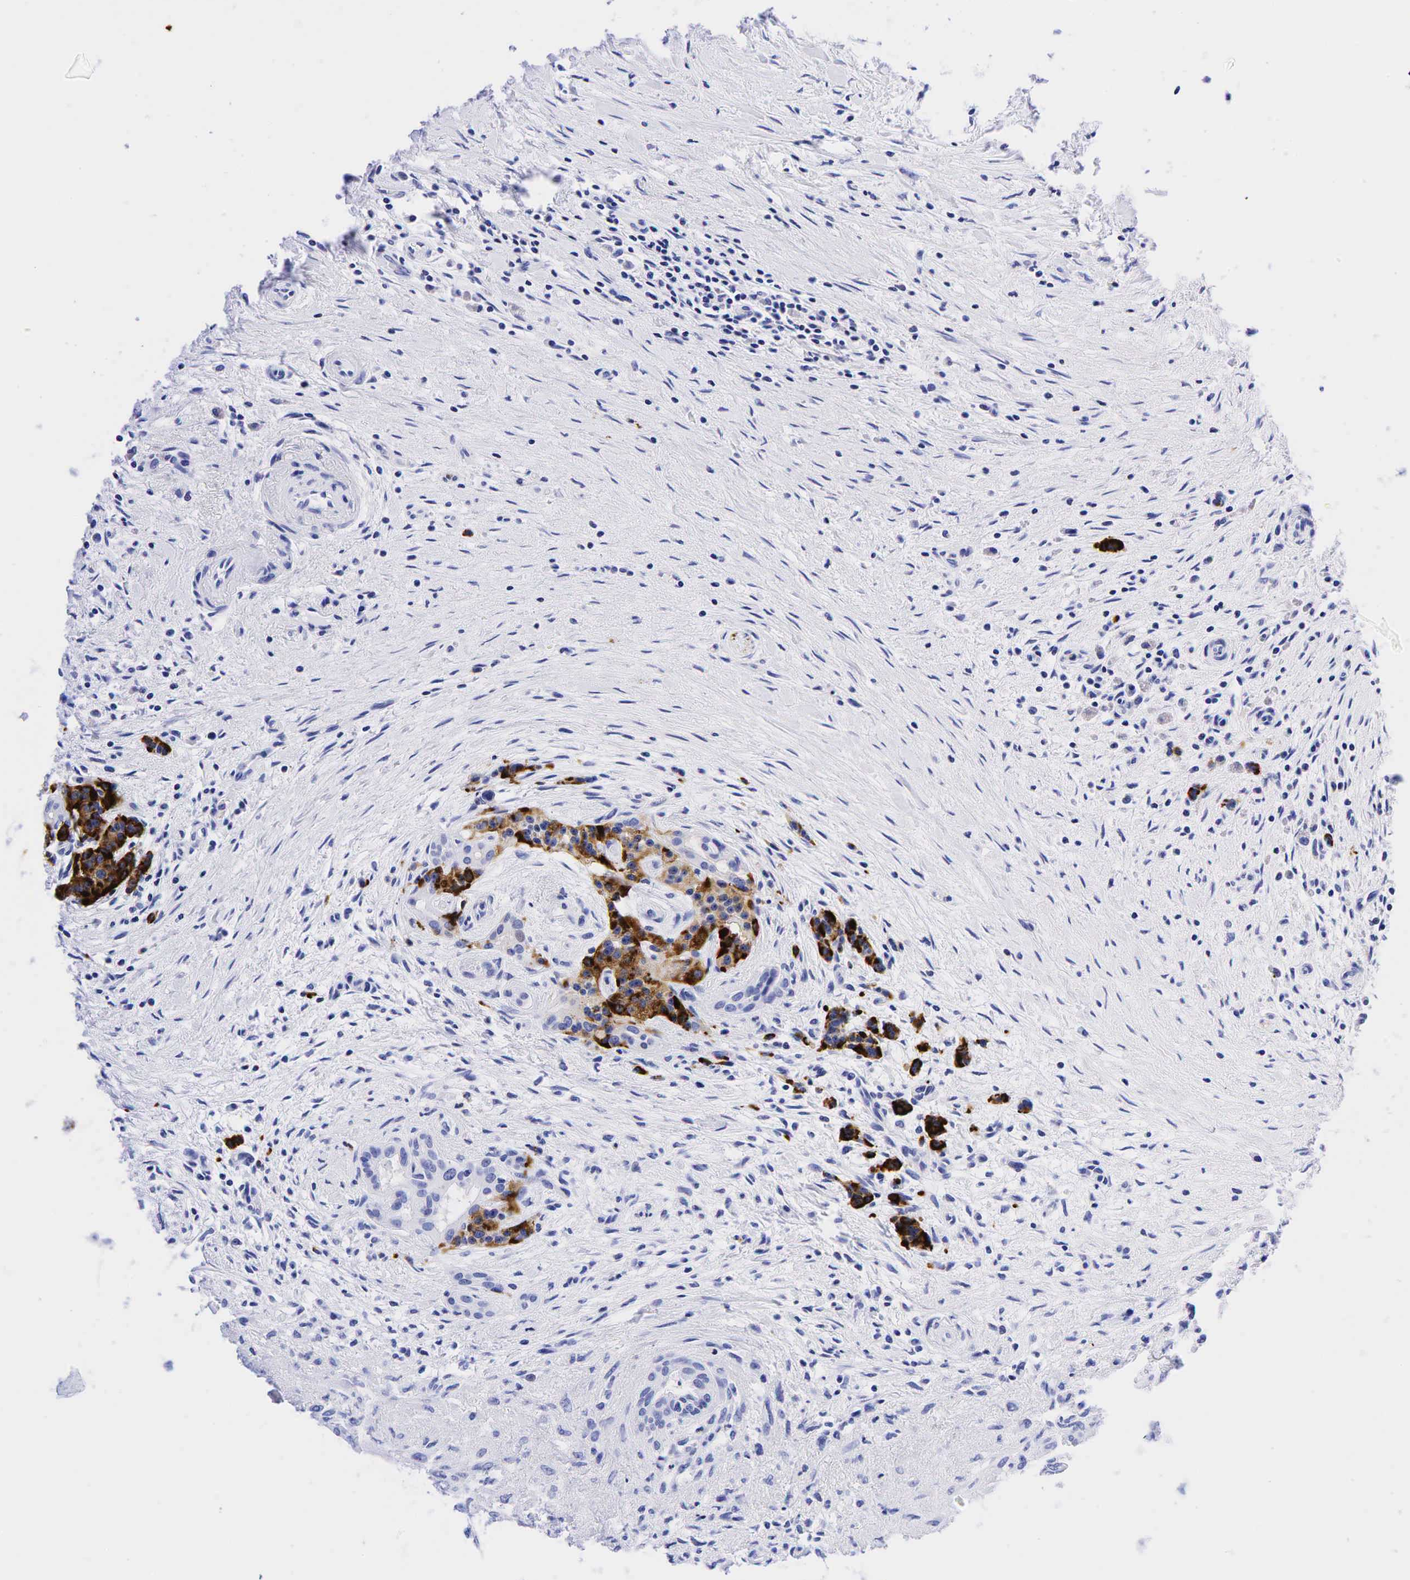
{"staining": {"intensity": "negative", "quantity": "none", "location": "none"}, "tissue": "pancreas", "cell_type": "Exocrine glandular cells", "image_type": "normal", "snomed": [{"axis": "morphology", "description": "Normal tissue, NOS"}, {"axis": "topography", "description": "Pancreas"}], "caption": "Exocrine glandular cells are negative for brown protein staining in benign pancreas. Nuclei are stained in blue.", "gene": "CHGA", "patient": {"sex": "male", "age": 73}}